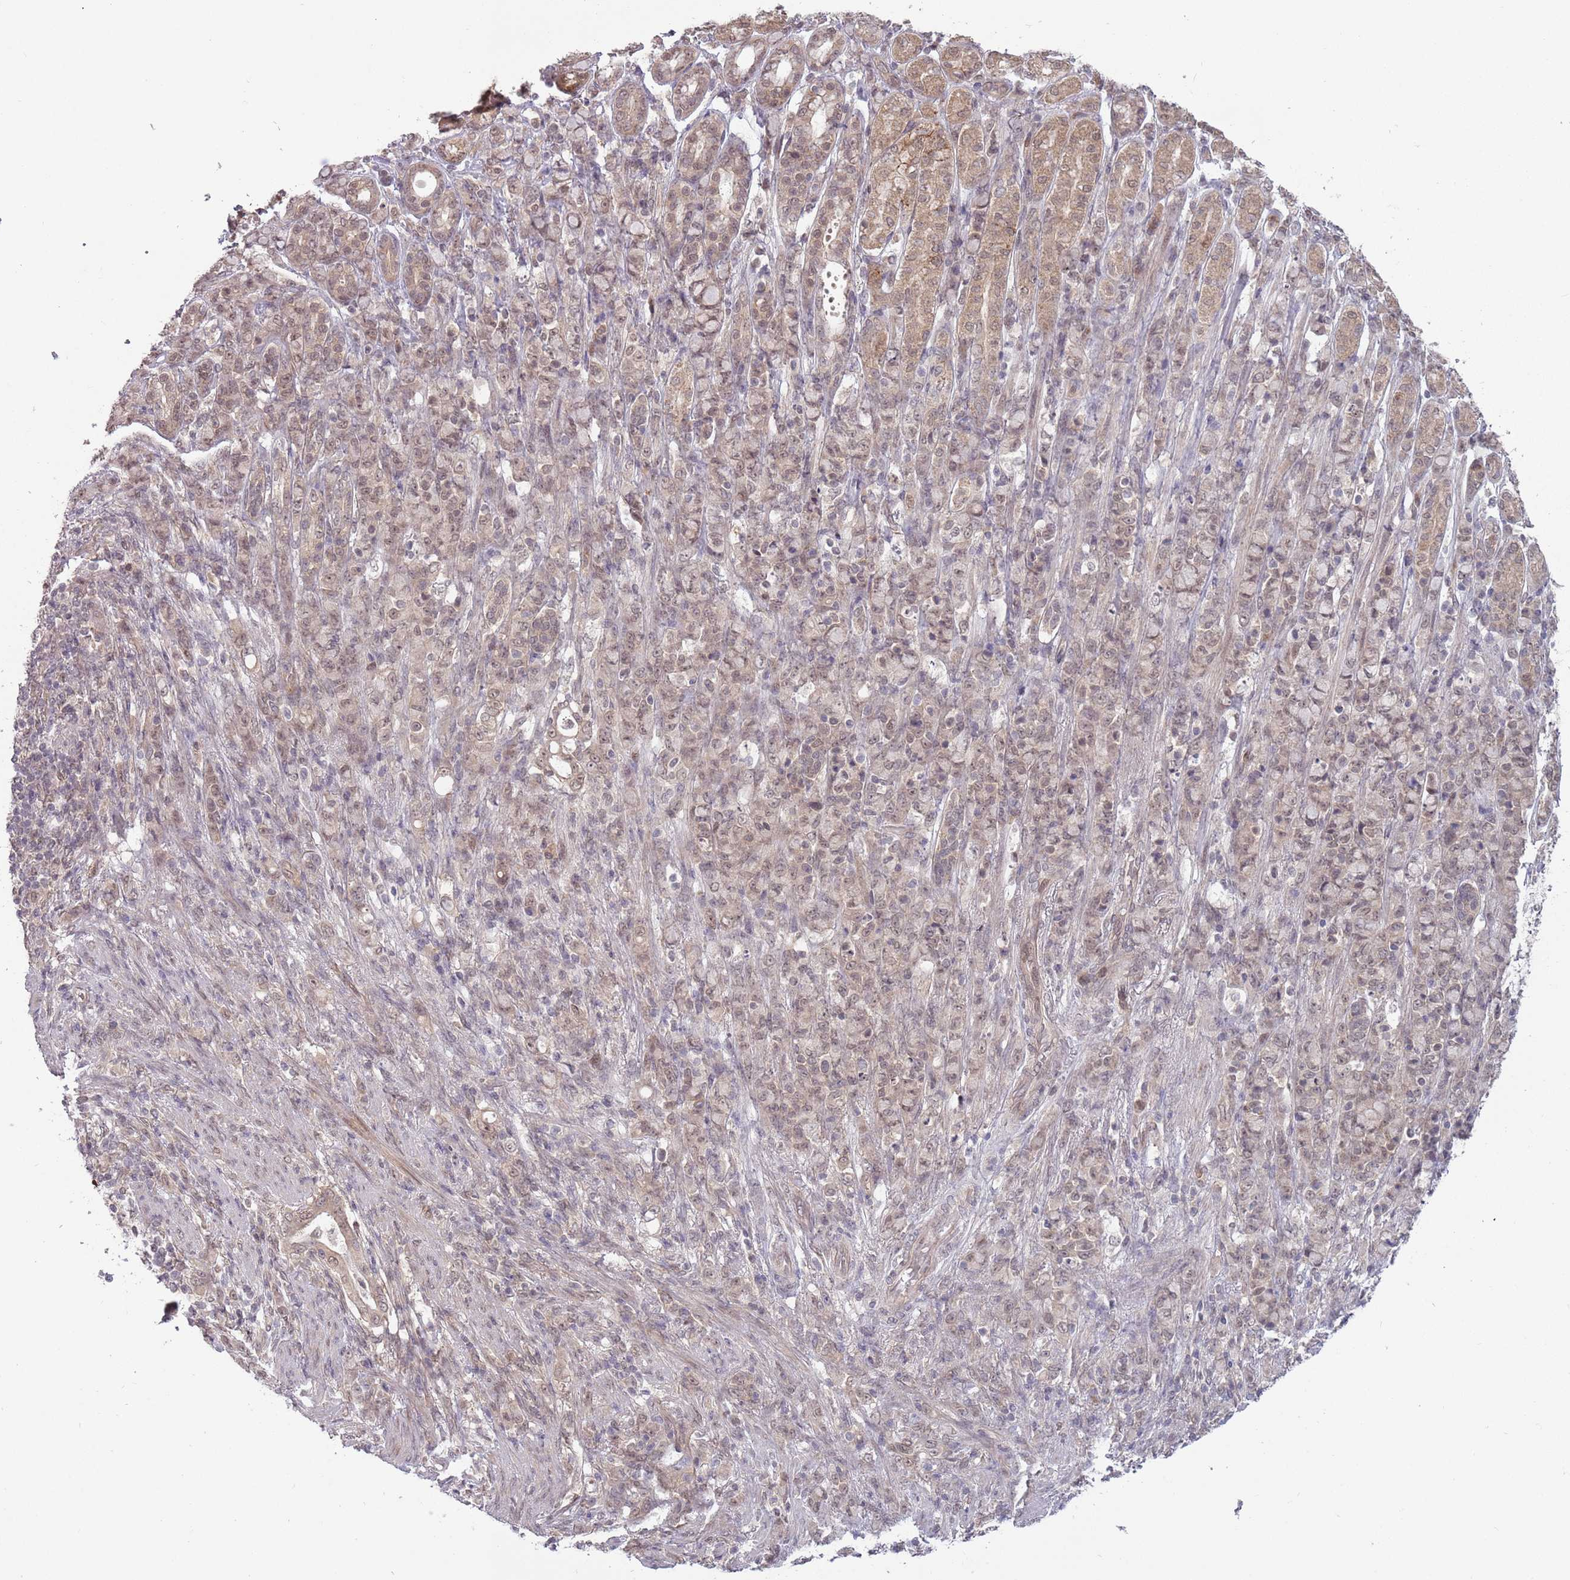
{"staining": {"intensity": "weak", "quantity": "<25%", "location": "nuclear"}, "tissue": "stomach cancer", "cell_type": "Tumor cells", "image_type": "cancer", "snomed": [{"axis": "morphology", "description": "Adenocarcinoma, NOS"}, {"axis": "topography", "description": "Stomach"}], "caption": "IHC of adenocarcinoma (stomach) displays no staining in tumor cells.", "gene": "ADAMTS3", "patient": {"sex": "female", "age": 79}}